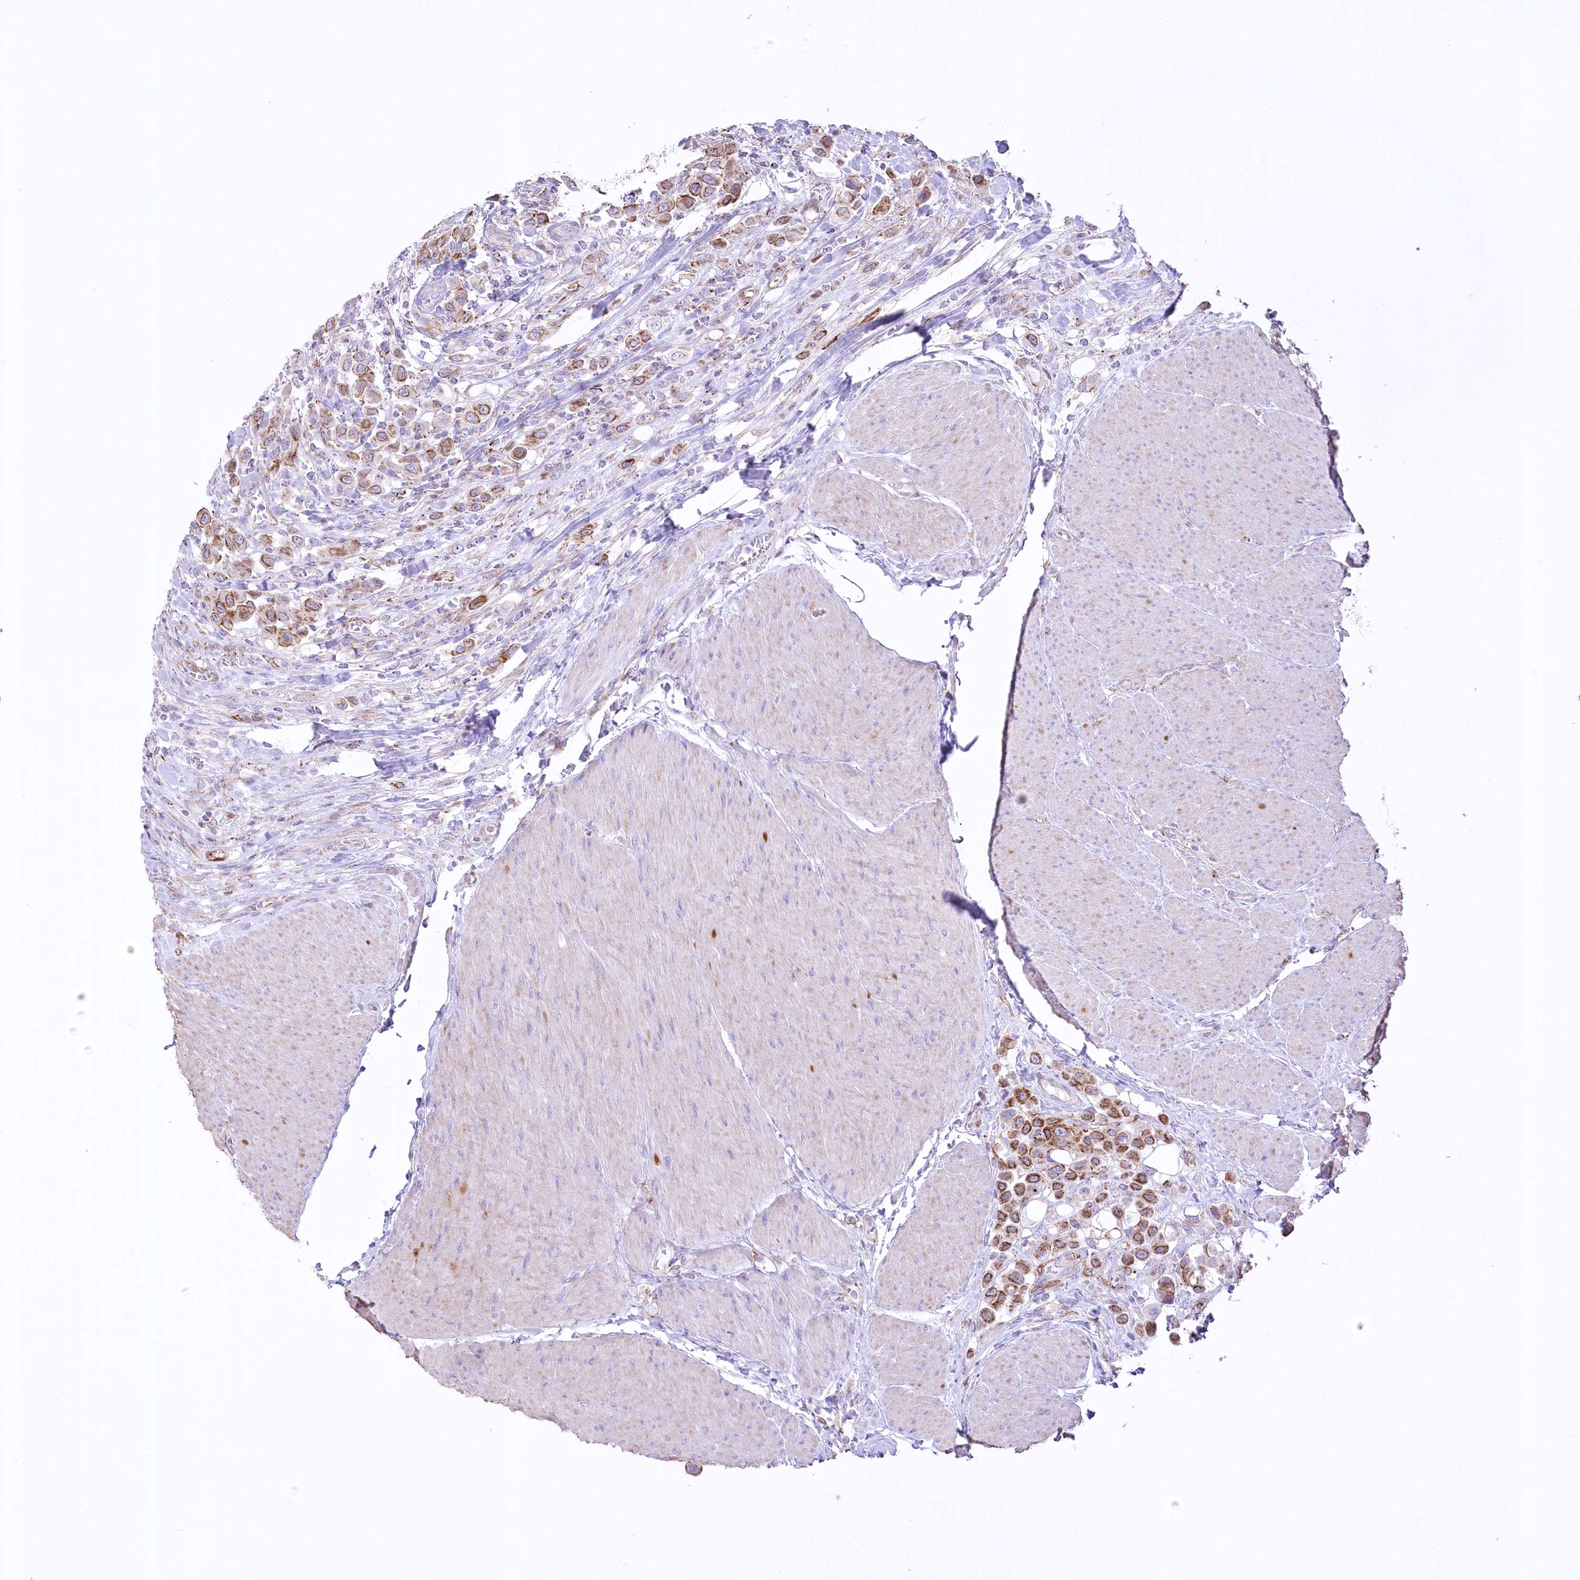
{"staining": {"intensity": "moderate", "quantity": ">75%", "location": "cytoplasmic/membranous"}, "tissue": "urothelial cancer", "cell_type": "Tumor cells", "image_type": "cancer", "snomed": [{"axis": "morphology", "description": "Urothelial carcinoma, High grade"}, {"axis": "topography", "description": "Urinary bladder"}], "caption": "Tumor cells reveal medium levels of moderate cytoplasmic/membranous positivity in approximately >75% of cells in human urothelial cancer.", "gene": "FAM216A", "patient": {"sex": "male", "age": 50}}